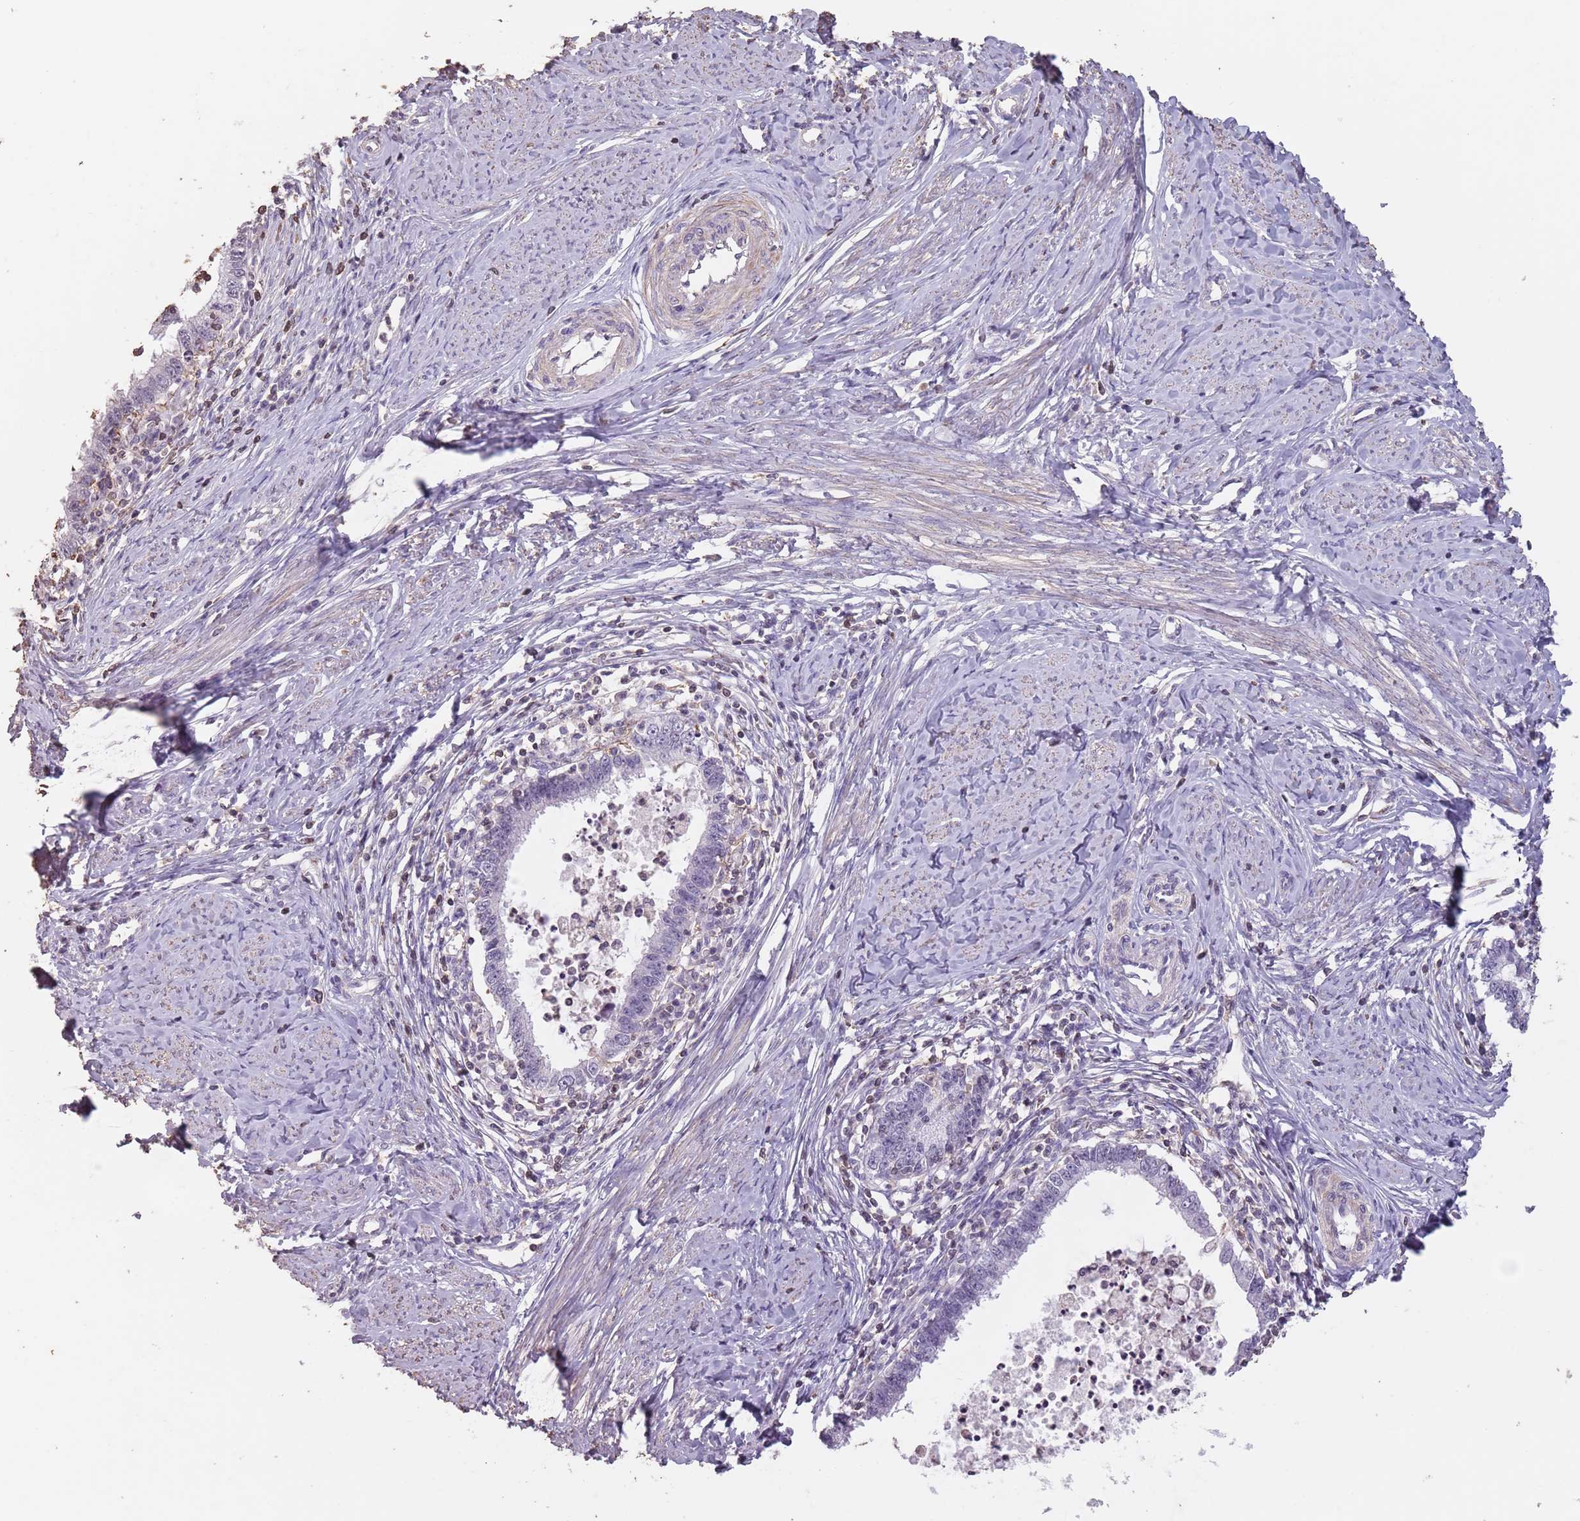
{"staining": {"intensity": "negative", "quantity": "none", "location": "none"}, "tissue": "cervical cancer", "cell_type": "Tumor cells", "image_type": "cancer", "snomed": [{"axis": "morphology", "description": "Adenocarcinoma, NOS"}, {"axis": "topography", "description": "Cervix"}], "caption": "This is an immunohistochemistry micrograph of adenocarcinoma (cervical). There is no expression in tumor cells.", "gene": "SUN5", "patient": {"sex": "female", "age": 36}}